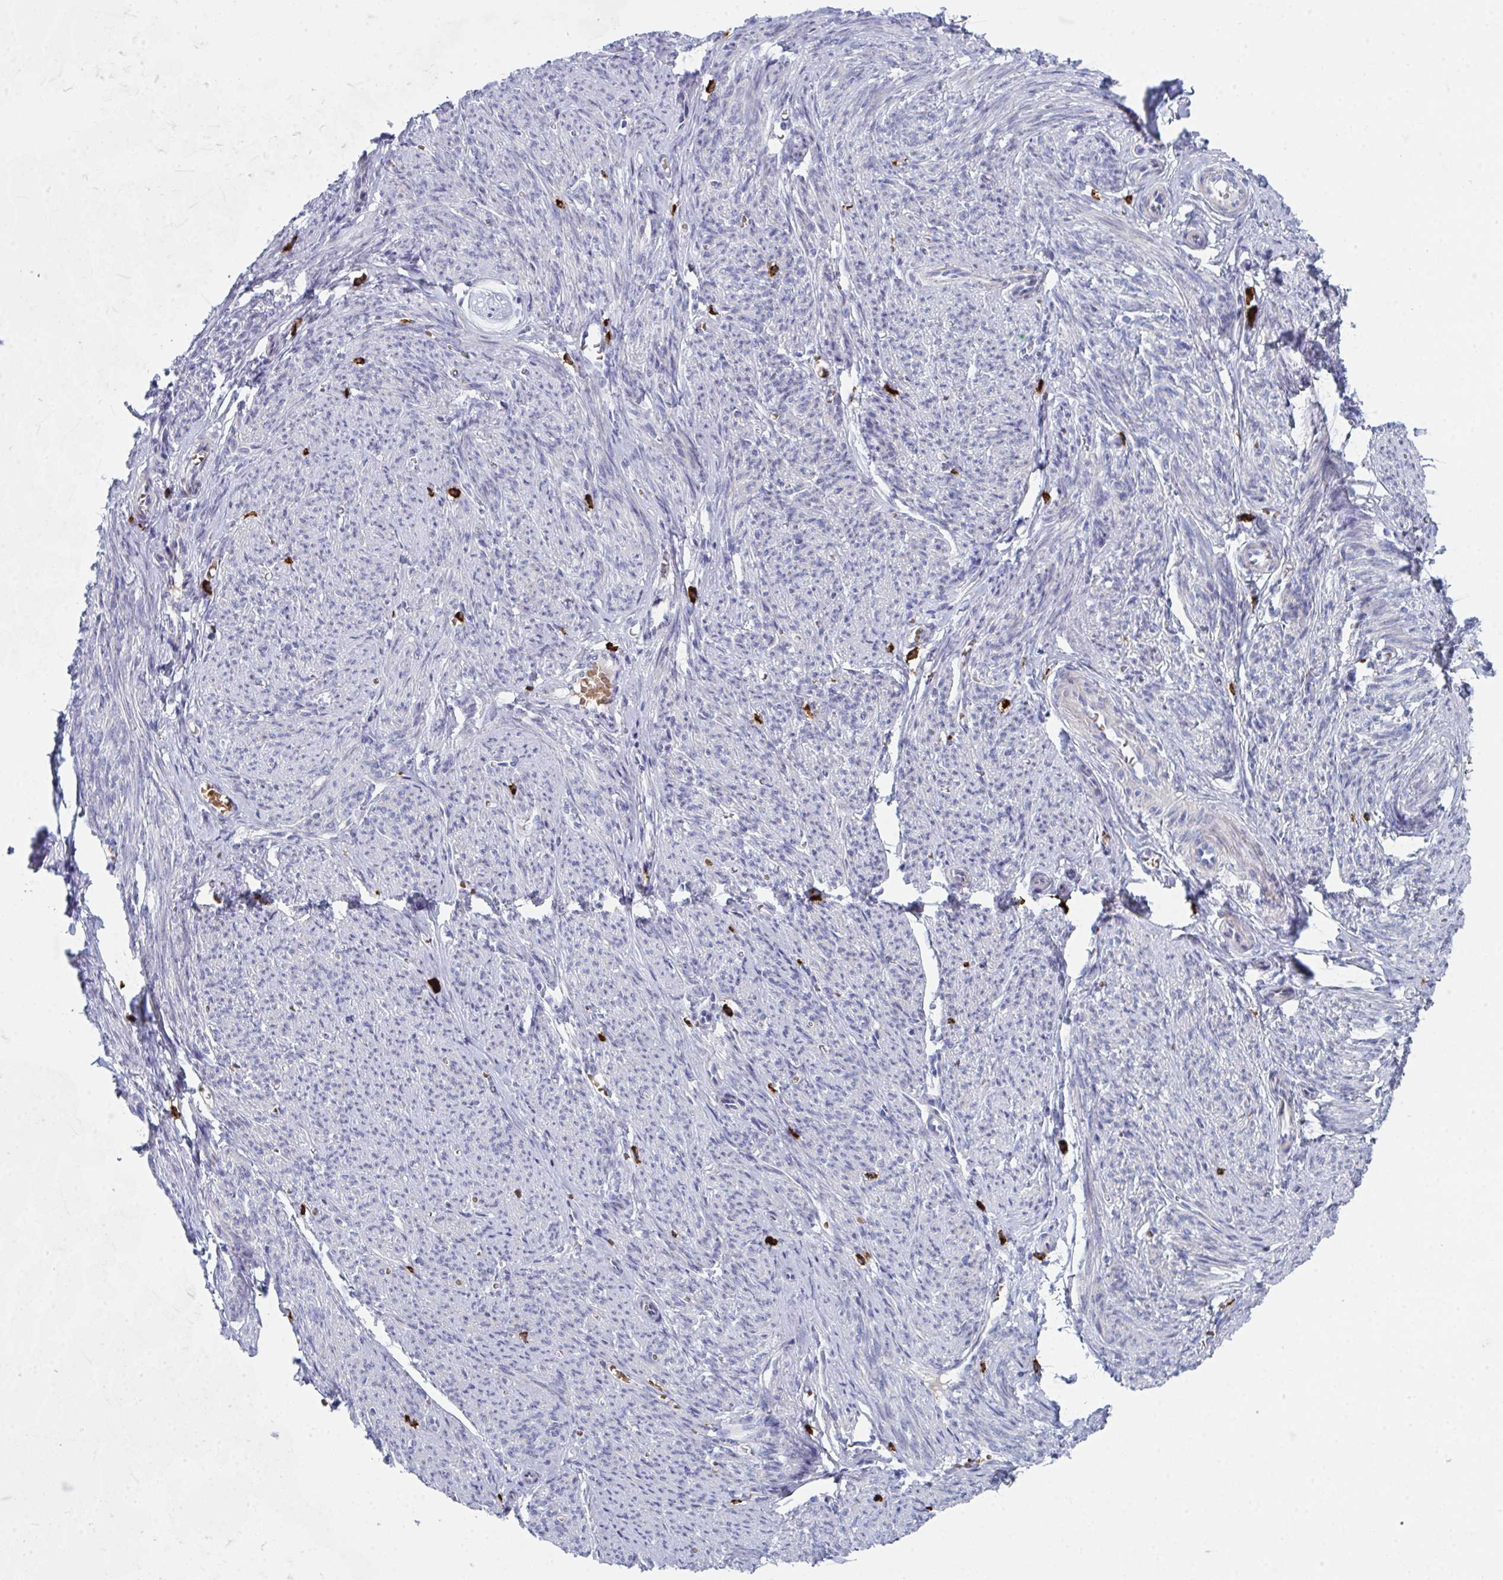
{"staining": {"intensity": "negative", "quantity": "none", "location": "none"}, "tissue": "smooth muscle", "cell_type": "Smooth muscle cells", "image_type": "normal", "snomed": [{"axis": "morphology", "description": "Normal tissue, NOS"}, {"axis": "topography", "description": "Smooth muscle"}], "caption": "IHC image of unremarkable smooth muscle: smooth muscle stained with DAB (3,3'-diaminobenzidine) displays no significant protein staining in smooth muscle cells.", "gene": "ZNF684", "patient": {"sex": "female", "age": 65}}